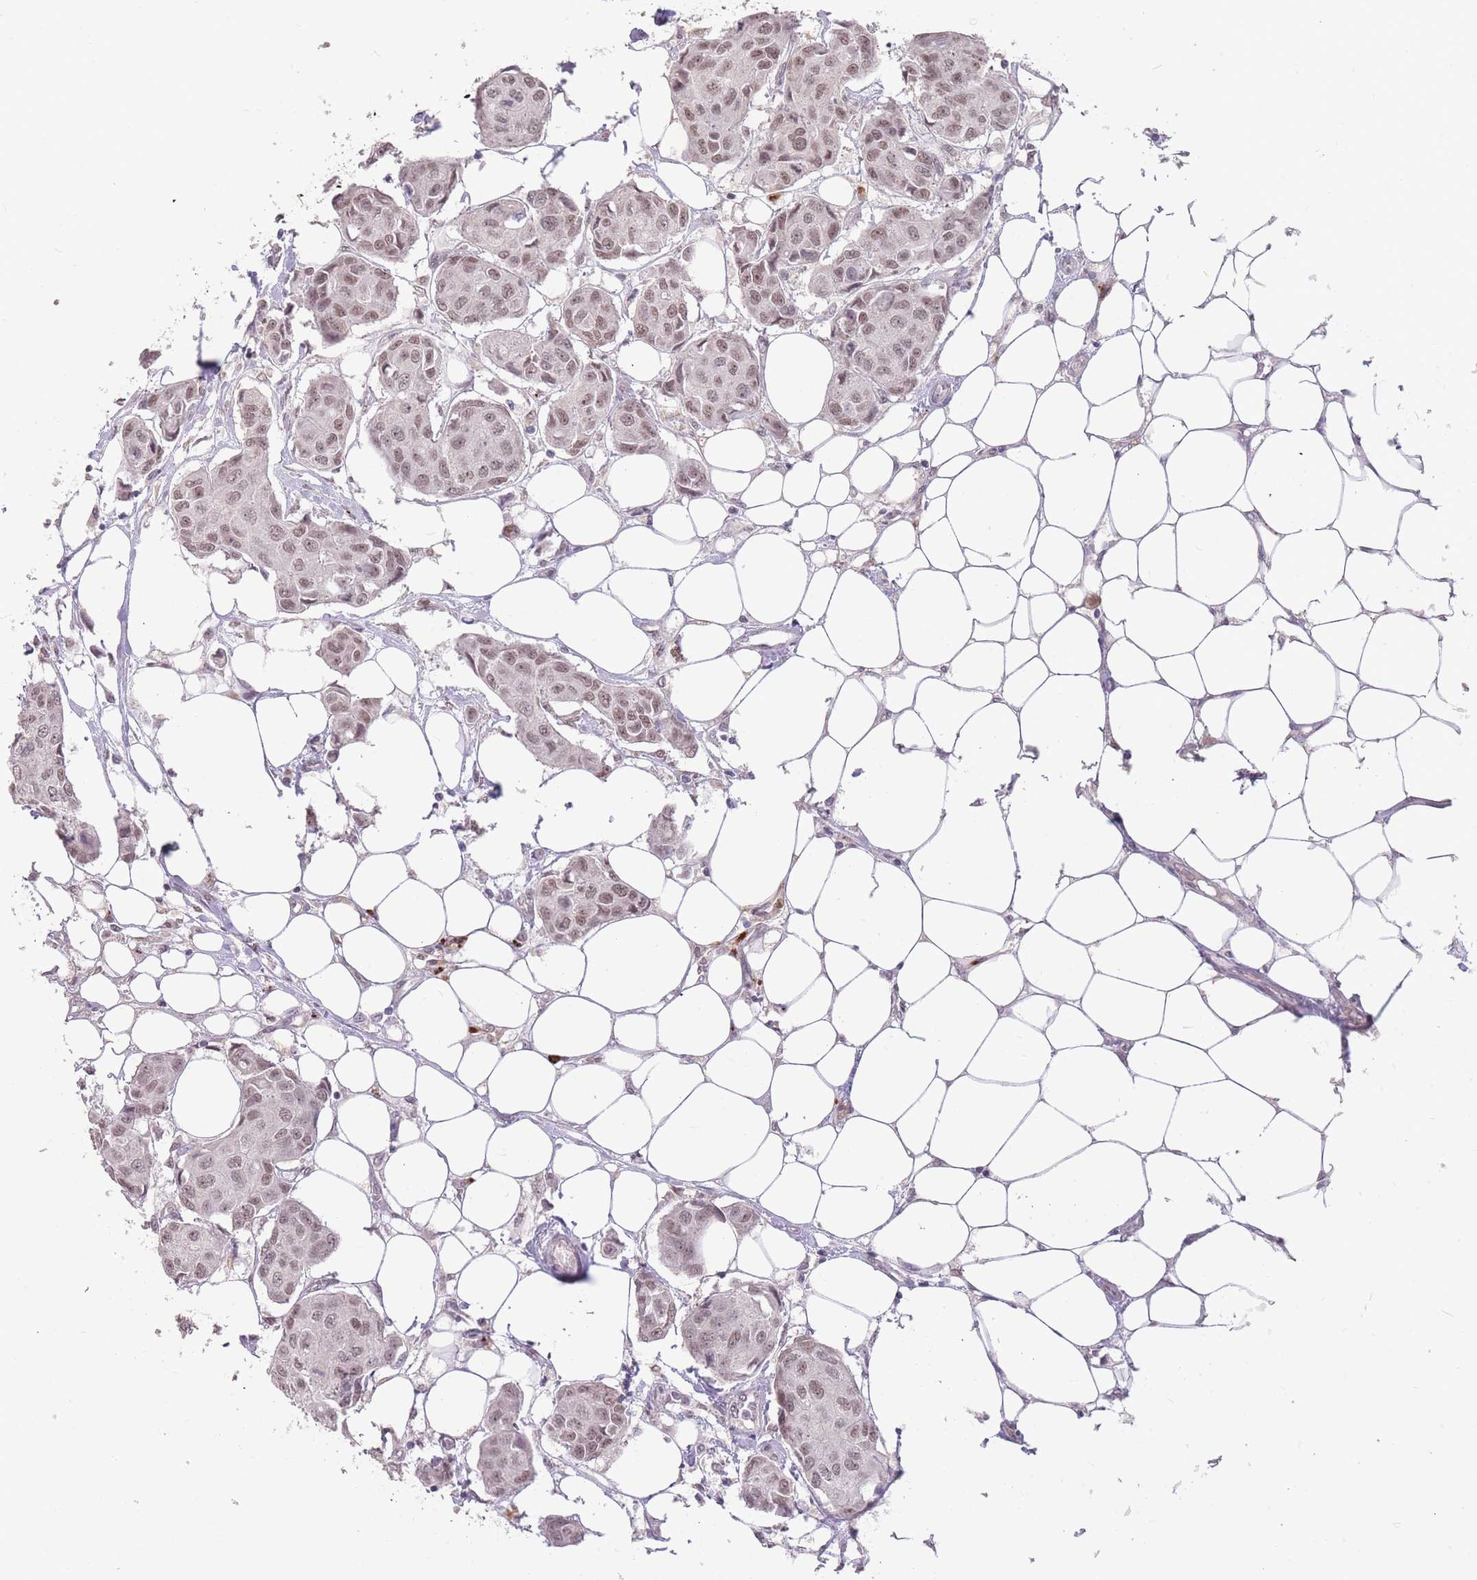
{"staining": {"intensity": "weak", "quantity": ">75%", "location": "nuclear"}, "tissue": "breast cancer", "cell_type": "Tumor cells", "image_type": "cancer", "snomed": [{"axis": "morphology", "description": "Duct carcinoma"}, {"axis": "topography", "description": "Breast"}, {"axis": "topography", "description": "Lymph node"}], "caption": "Breast cancer (intraductal carcinoma) was stained to show a protein in brown. There is low levels of weak nuclear expression in about >75% of tumor cells.", "gene": "HNRNPUL1", "patient": {"sex": "female", "age": 80}}